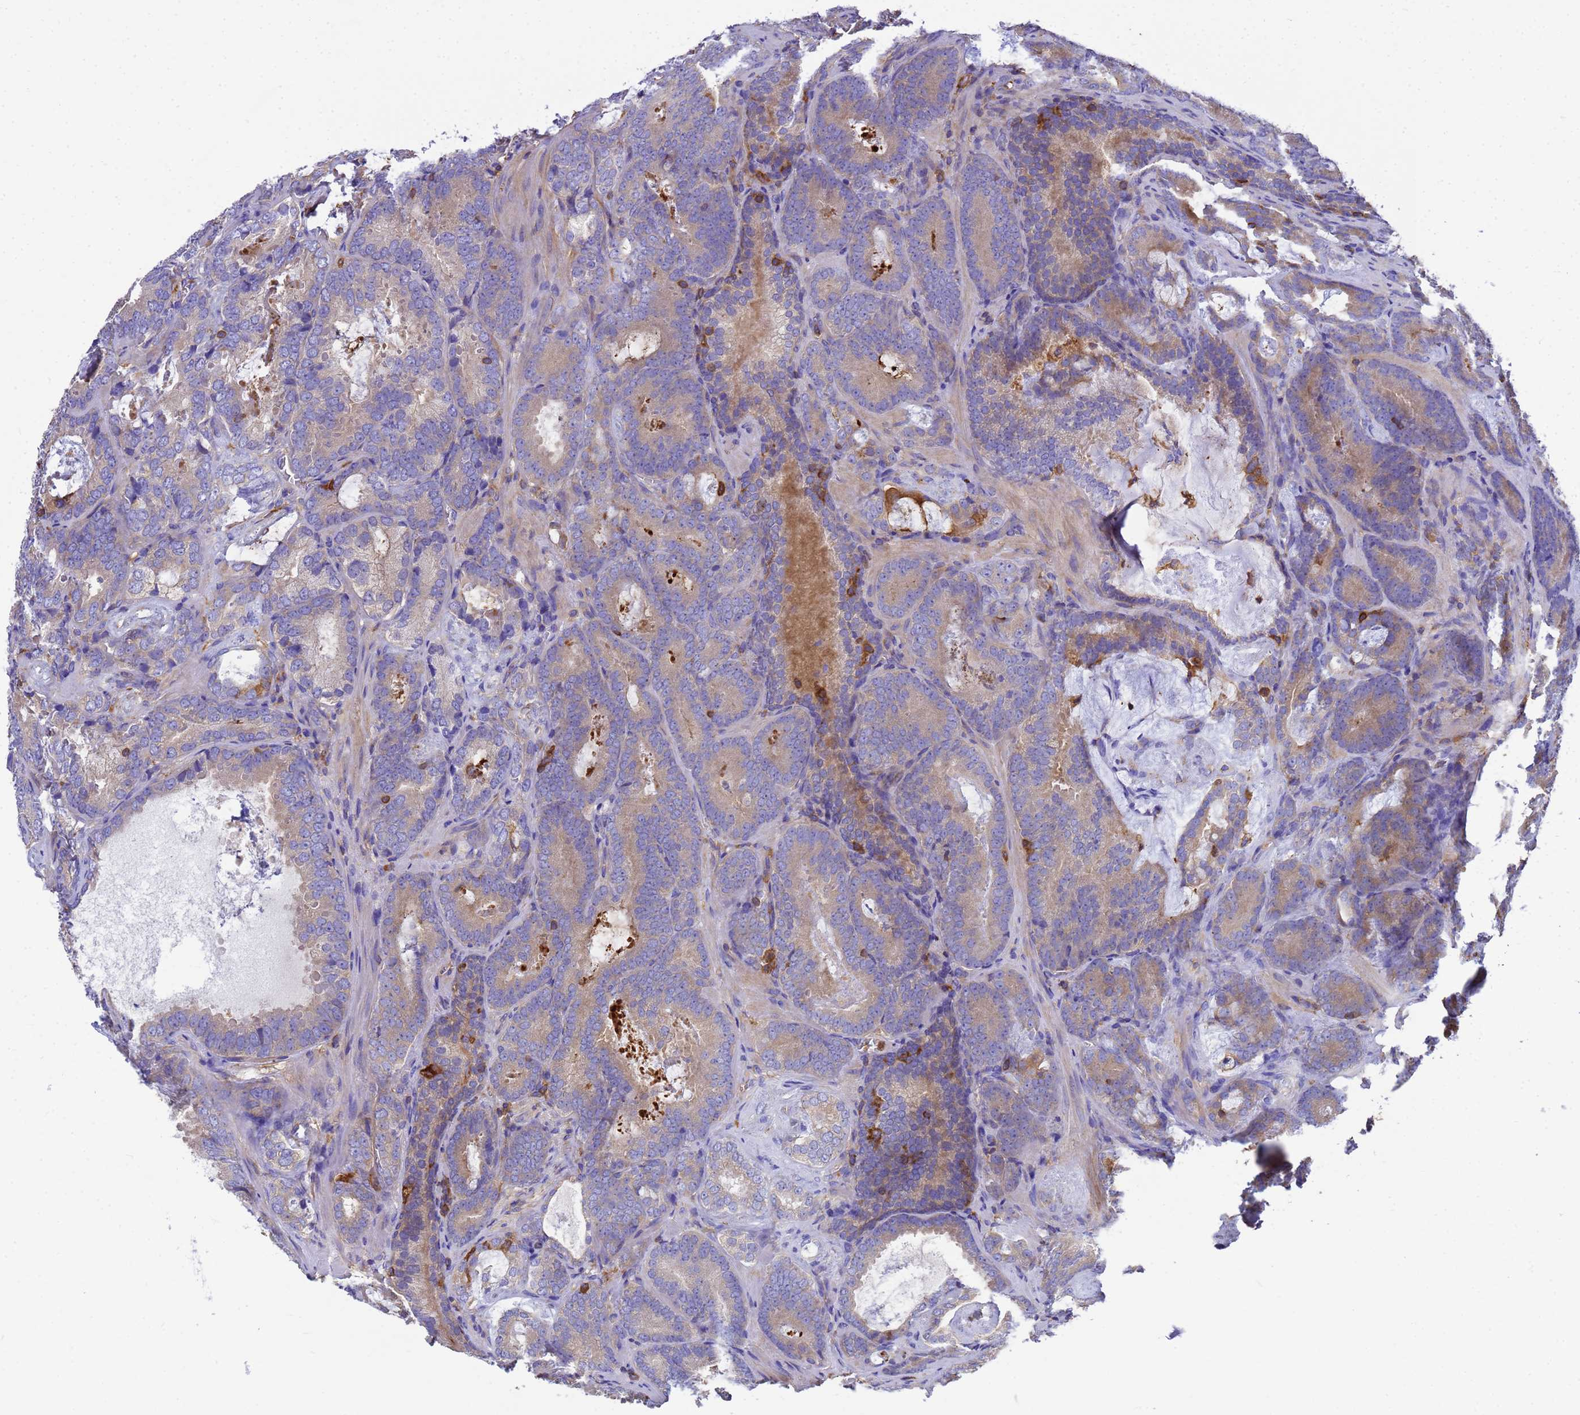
{"staining": {"intensity": "weak", "quantity": "25%-75%", "location": "cytoplasmic/membranous"}, "tissue": "prostate cancer", "cell_type": "Tumor cells", "image_type": "cancer", "snomed": [{"axis": "morphology", "description": "Adenocarcinoma, Low grade"}, {"axis": "topography", "description": "Prostate"}], "caption": "Weak cytoplasmic/membranous protein staining is present in approximately 25%-75% of tumor cells in prostate low-grade adenocarcinoma.", "gene": "ZNF235", "patient": {"sex": "male", "age": 60}}